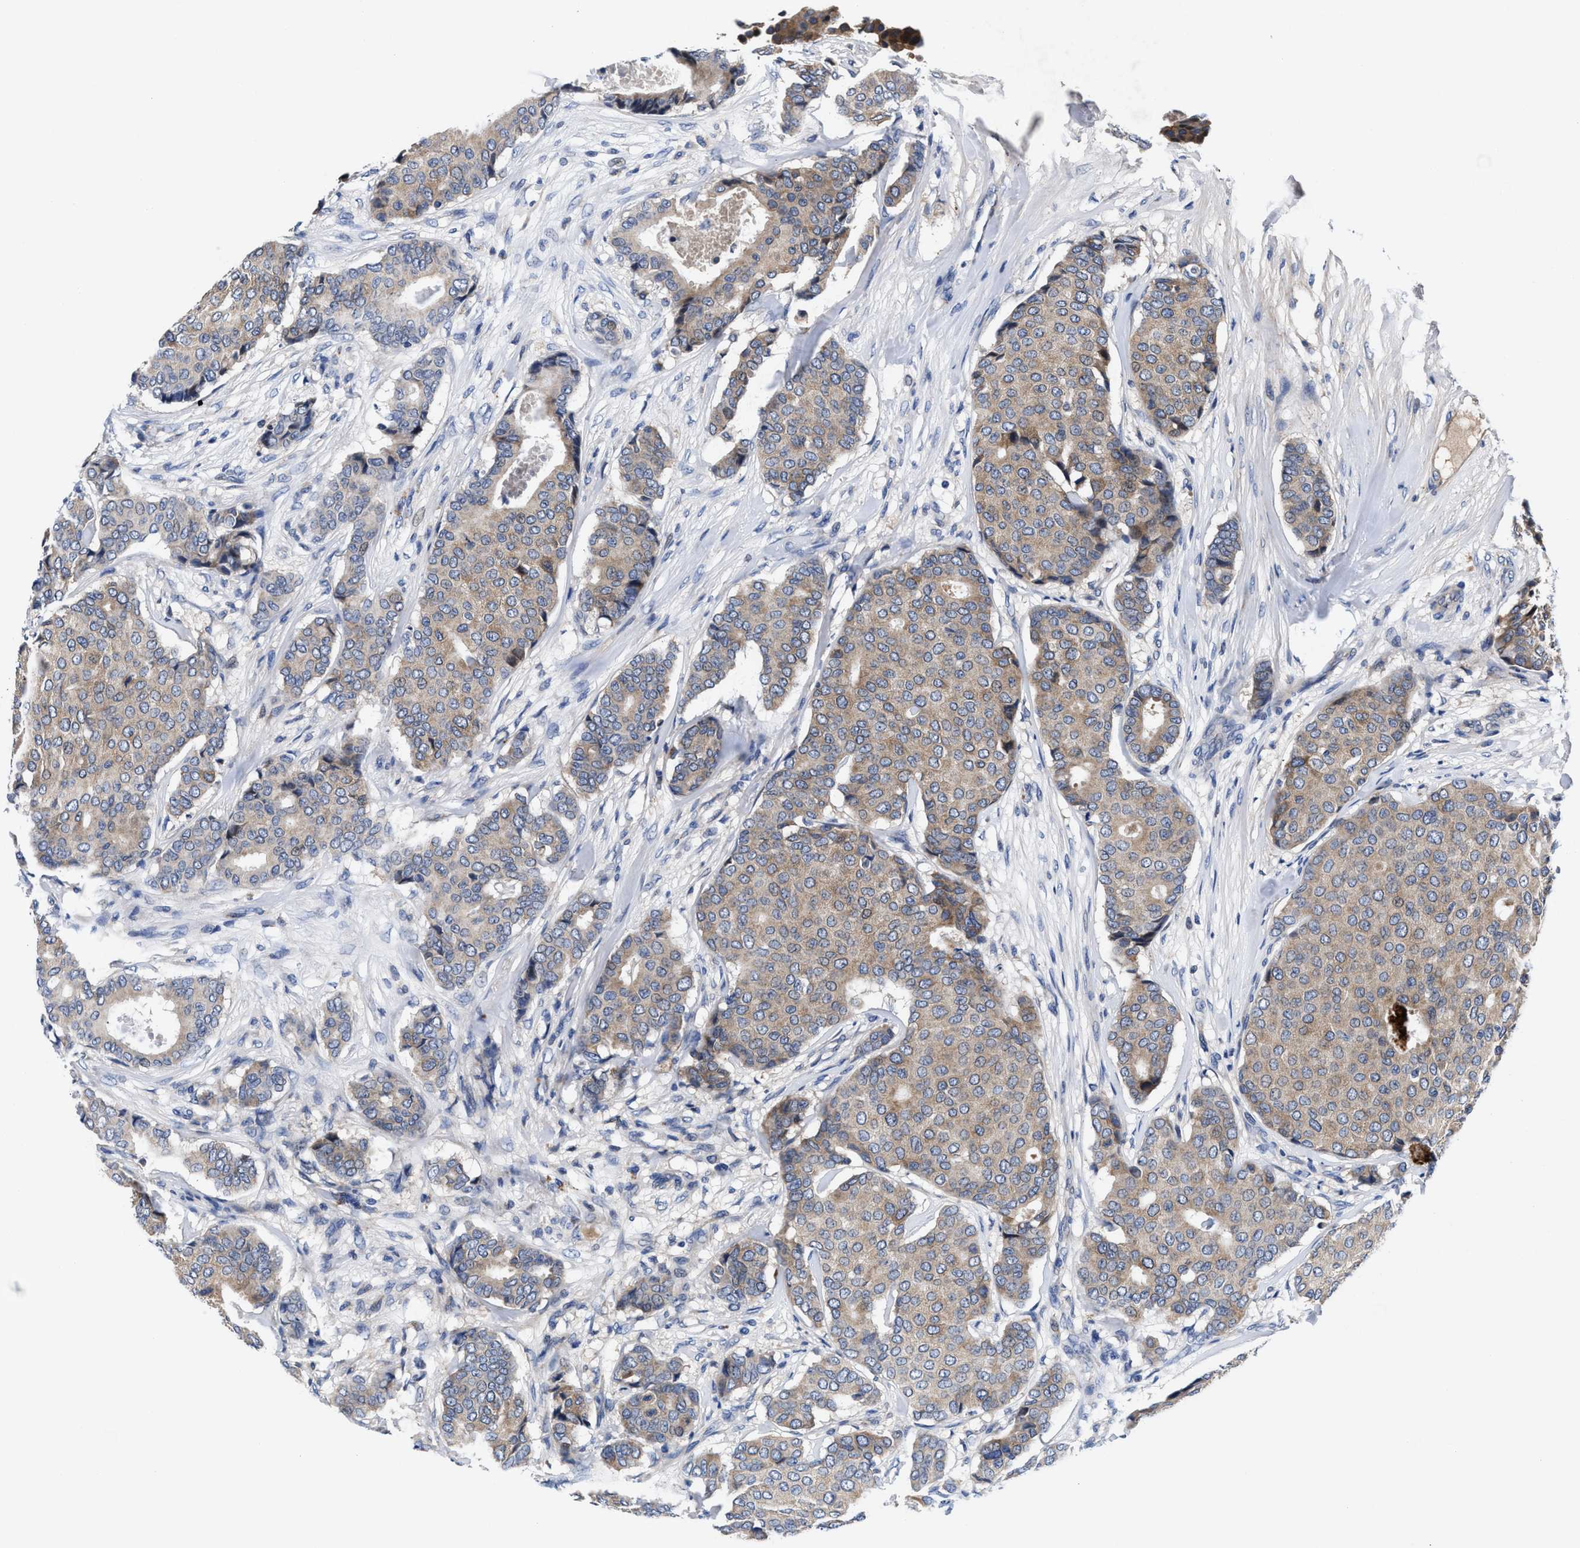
{"staining": {"intensity": "weak", "quantity": ">75%", "location": "cytoplasmic/membranous"}, "tissue": "breast cancer", "cell_type": "Tumor cells", "image_type": "cancer", "snomed": [{"axis": "morphology", "description": "Duct carcinoma"}, {"axis": "topography", "description": "Breast"}], "caption": "Protein expression analysis of breast cancer demonstrates weak cytoplasmic/membranous positivity in approximately >75% of tumor cells.", "gene": "DHRS13", "patient": {"sex": "female", "age": 75}}